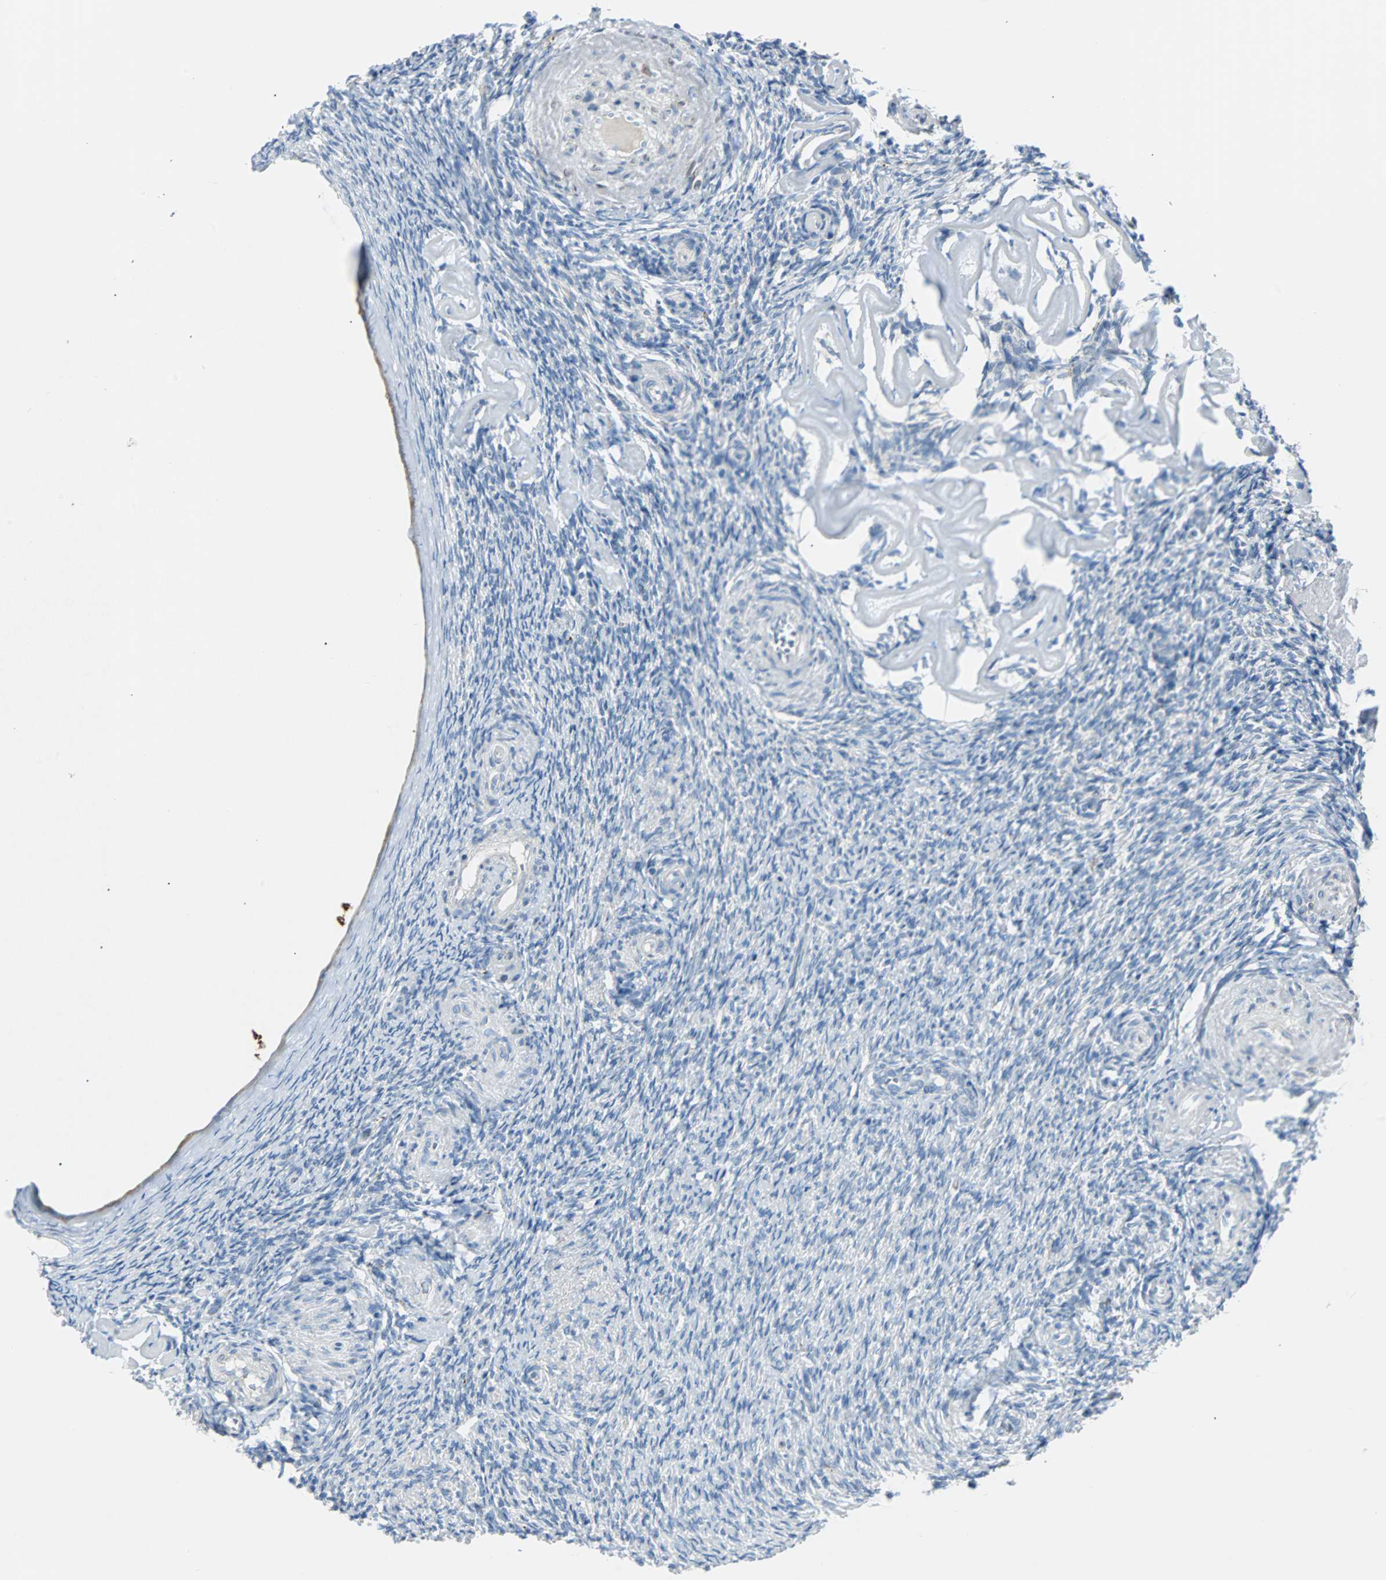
{"staining": {"intensity": "negative", "quantity": "none", "location": "none"}, "tissue": "ovary", "cell_type": "Ovarian stroma cells", "image_type": "normal", "snomed": [{"axis": "morphology", "description": "Normal tissue, NOS"}, {"axis": "topography", "description": "Ovary"}], "caption": "A micrograph of ovary stained for a protein reveals no brown staining in ovarian stroma cells. (DAB IHC with hematoxylin counter stain).", "gene": "RASA1", "patient": {"sex": "female", "age": 60}}